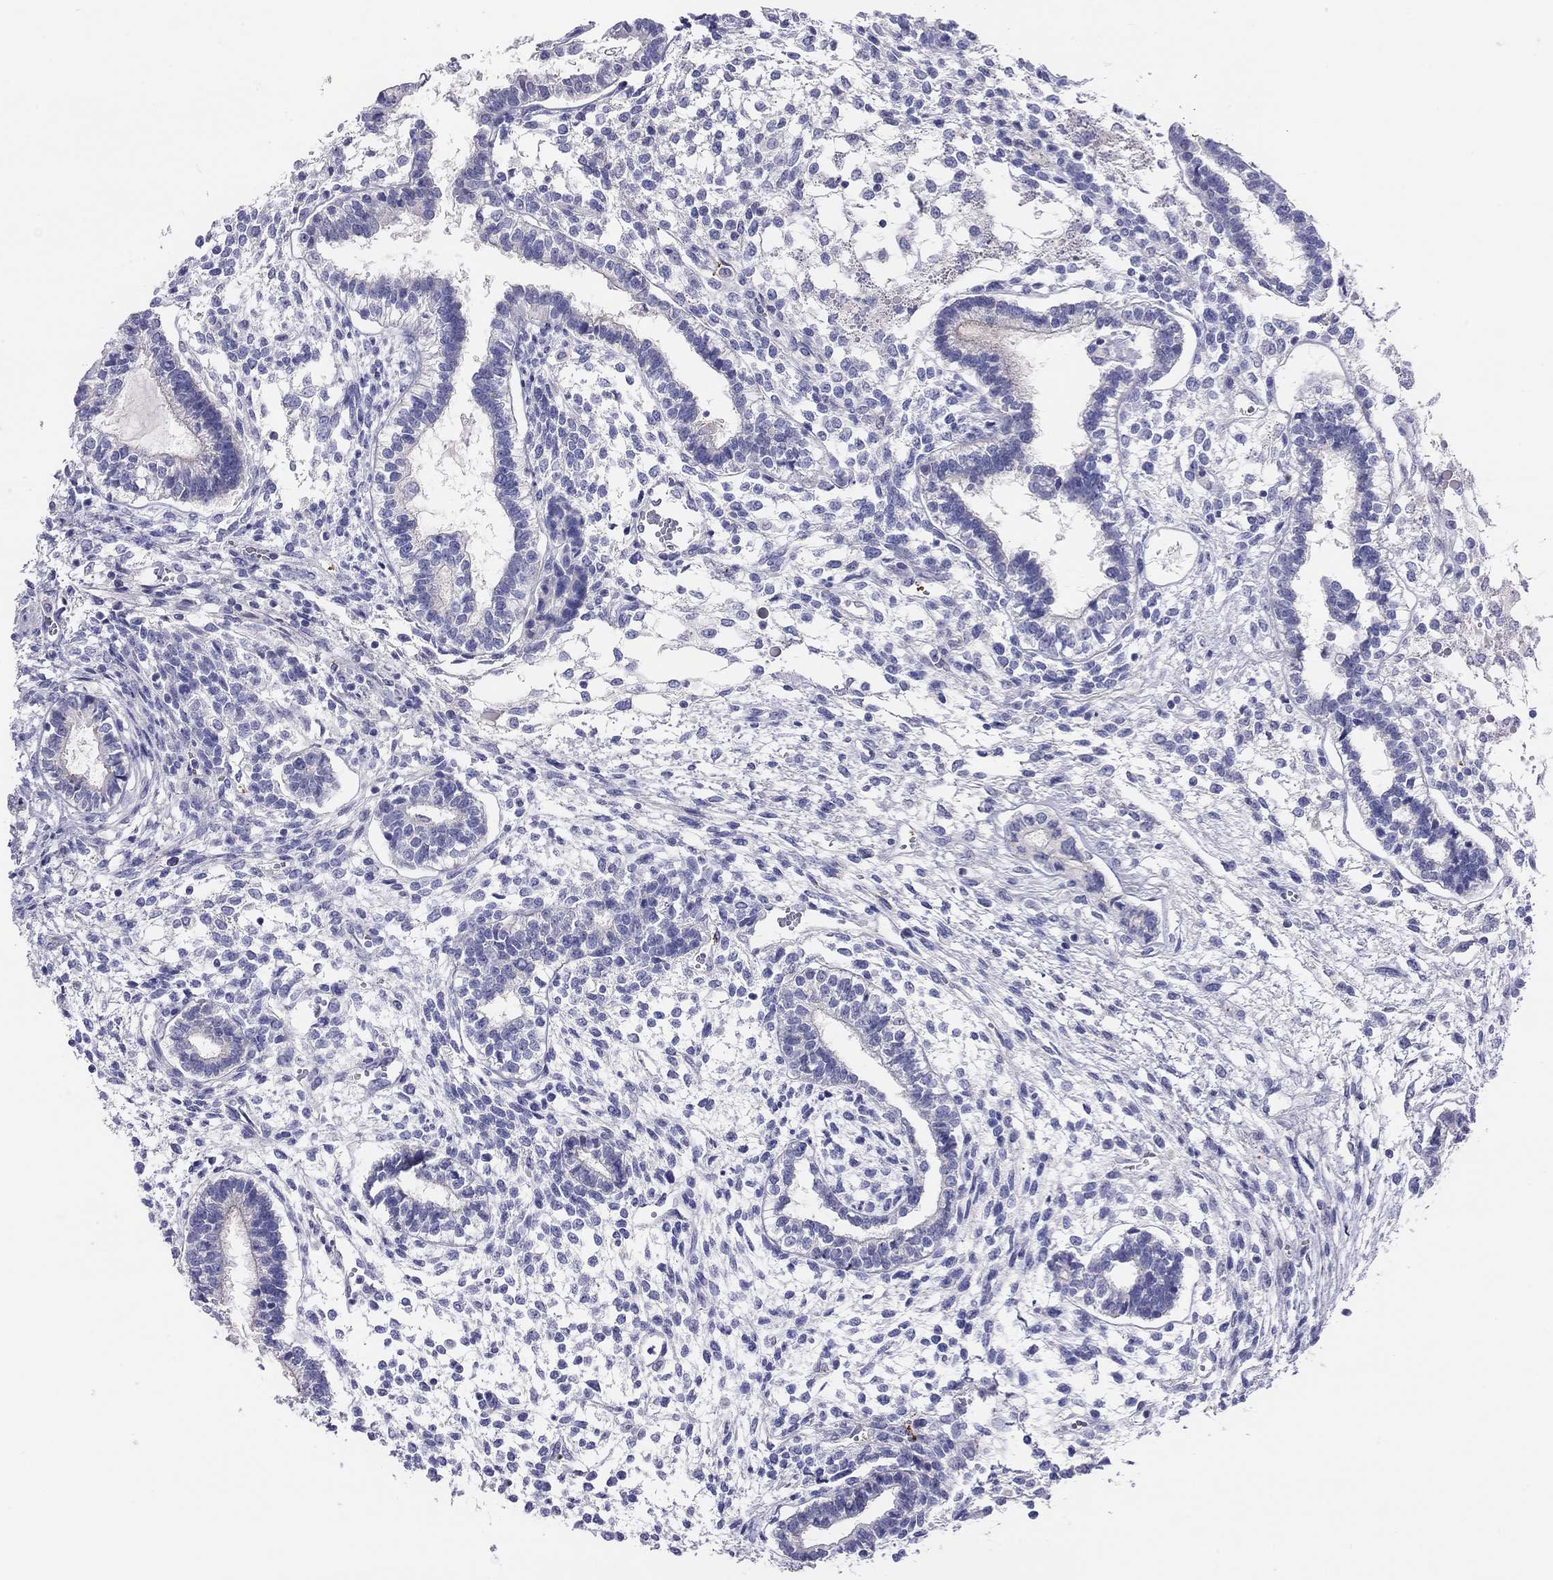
{"staining": {"intensity": "negative", "quantity": "none", "location": "none"}, "tissue": "testis cancer", "cell_type": "Tumor cells", "image_type": "cancer", "snomed": [{"axis": "morphology", "description": "Carcinoma, Embryonal, NOS"}, {"axis": "topography", "description": "Testis"}], "caption": "Micrograph shows no protein expression in tumor cells of testis cancer tissue.", "gene": "MGAT4C", "patient": {"sex": "male", "age": 37}}